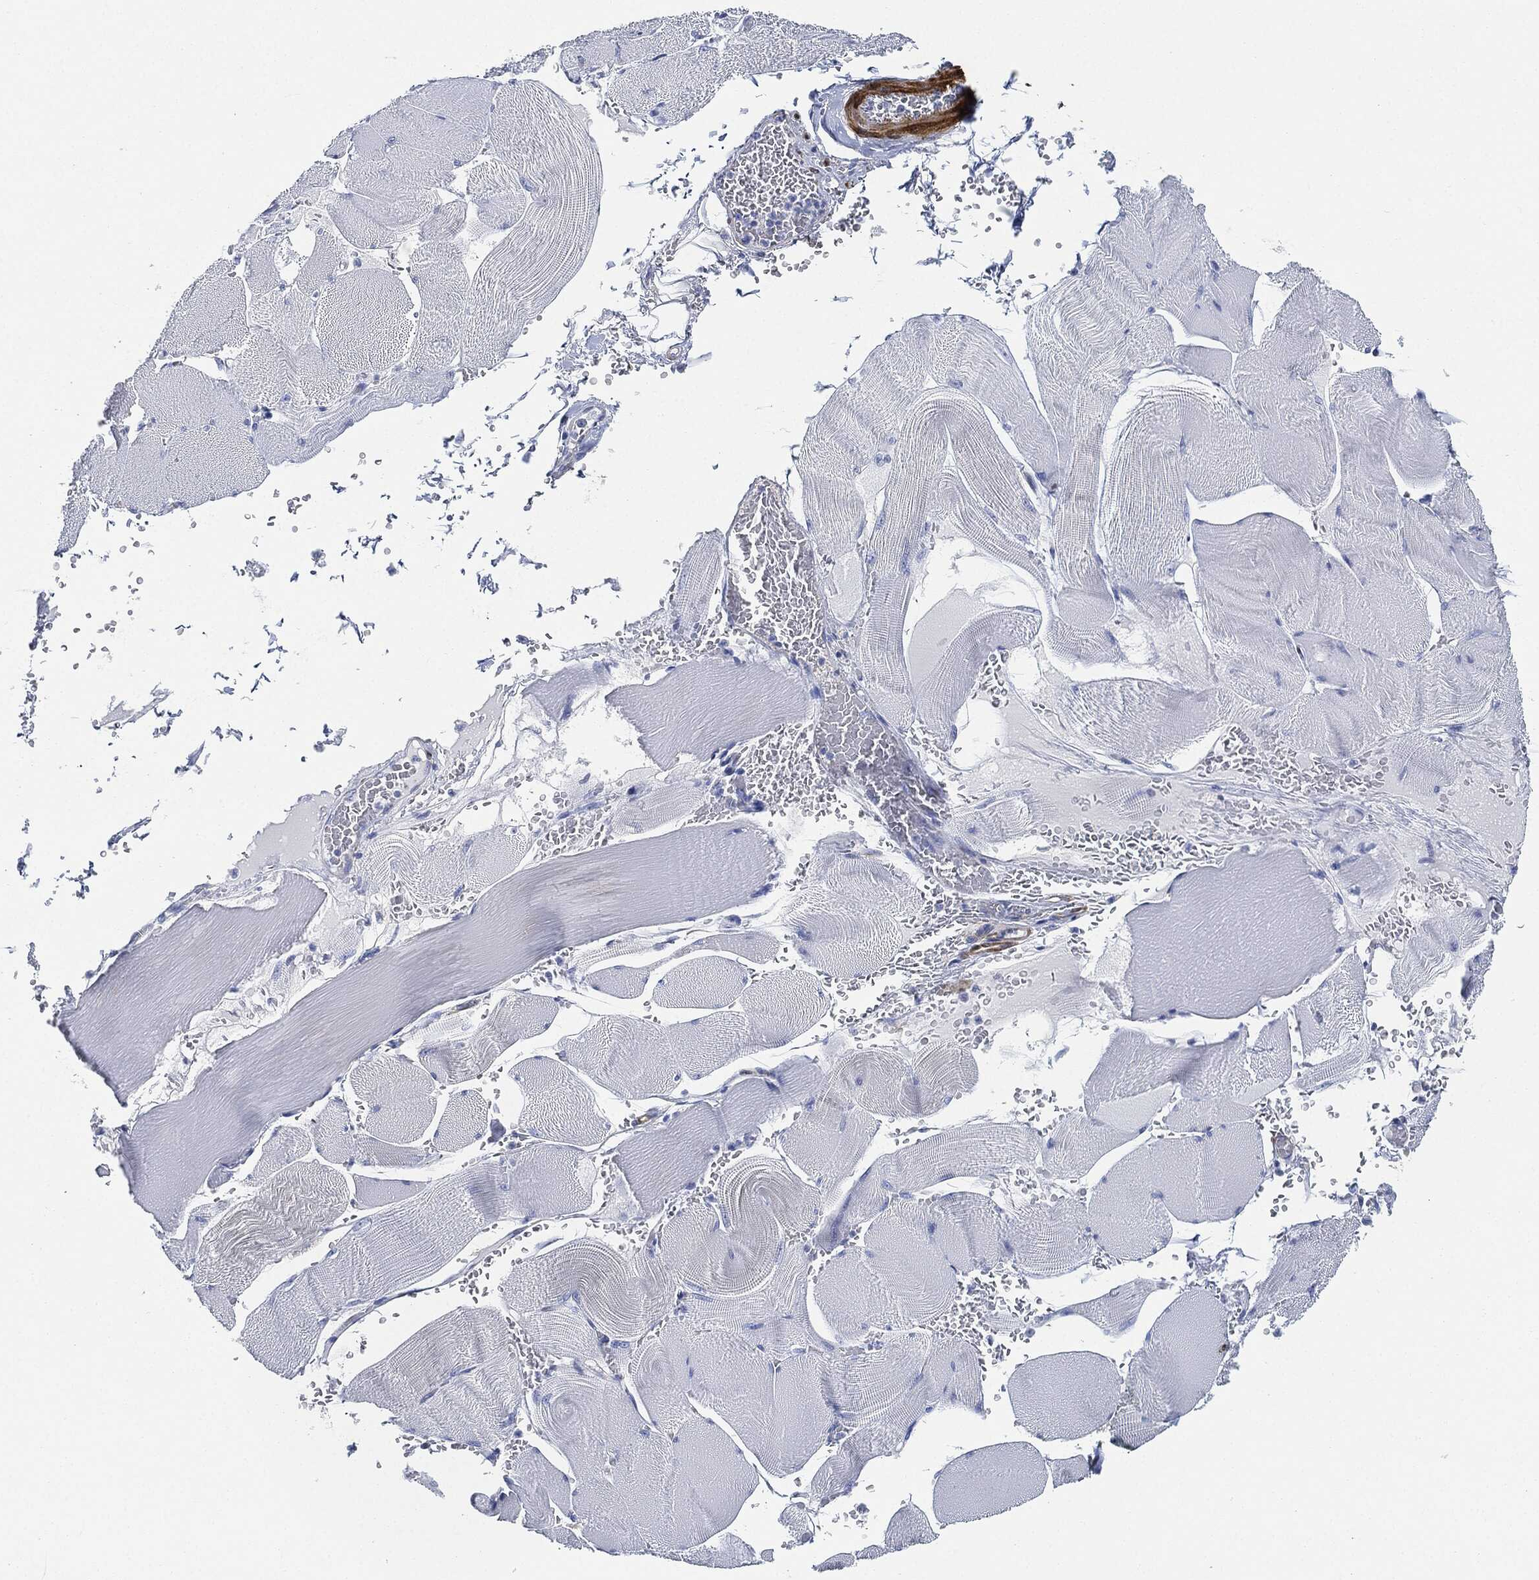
{"staining": {"intensity": "negative", "quantity": "none", "location": "none"}, "tissue": "skeletal muscle", "cell_type": "Myocytes", "image_type": "normal", "snomed": [{"axis": "morphology", "description": "Normal tissue, NOS"}, {"axis": "topography", "description": "Skeletal muscle"}], "caption": "This is an IHC histopathology image of normal skeletal muscle. There is no expression in myocytes.", "gene": "TAGLN", "patient": {"sex": "male", "age": 56}}